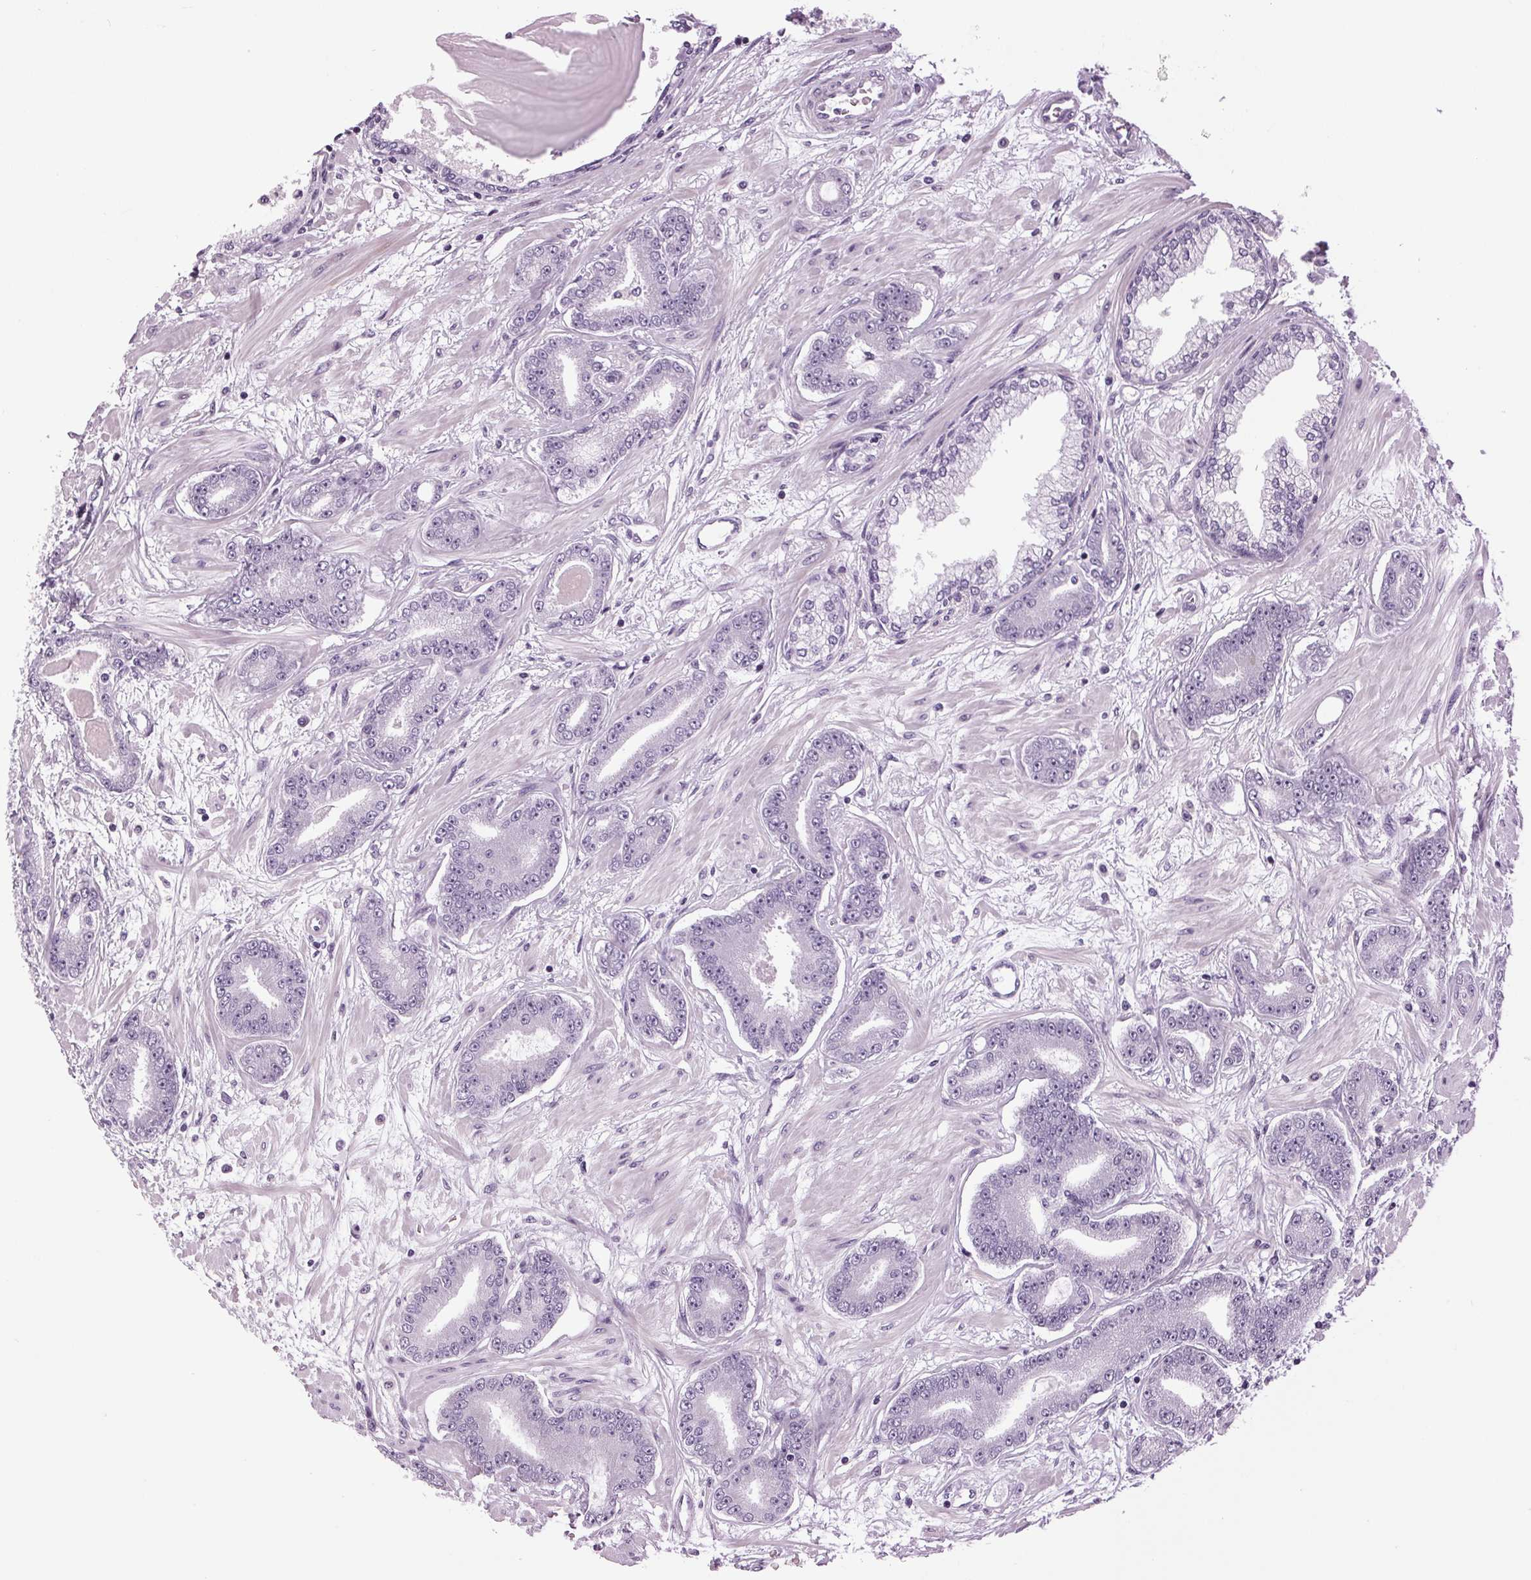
{"staining": {"intensity": "negative", "quantity": "none", "location": "none"}, "tissue": "prostate cancer", "cell_type": "Tumor cells", "image_type": "cancer", "snomed": [{"axis": "morphology", "description": "Adenocarcinoma, Low grade"}, {"axis": "topography", "description": "Prostate"}], "caption": "The micrograph demonstrates no staining of tumor cells in prostate cancer.", "gene": "DNAH12", "patient": {"sex": "male", "age": 64}}